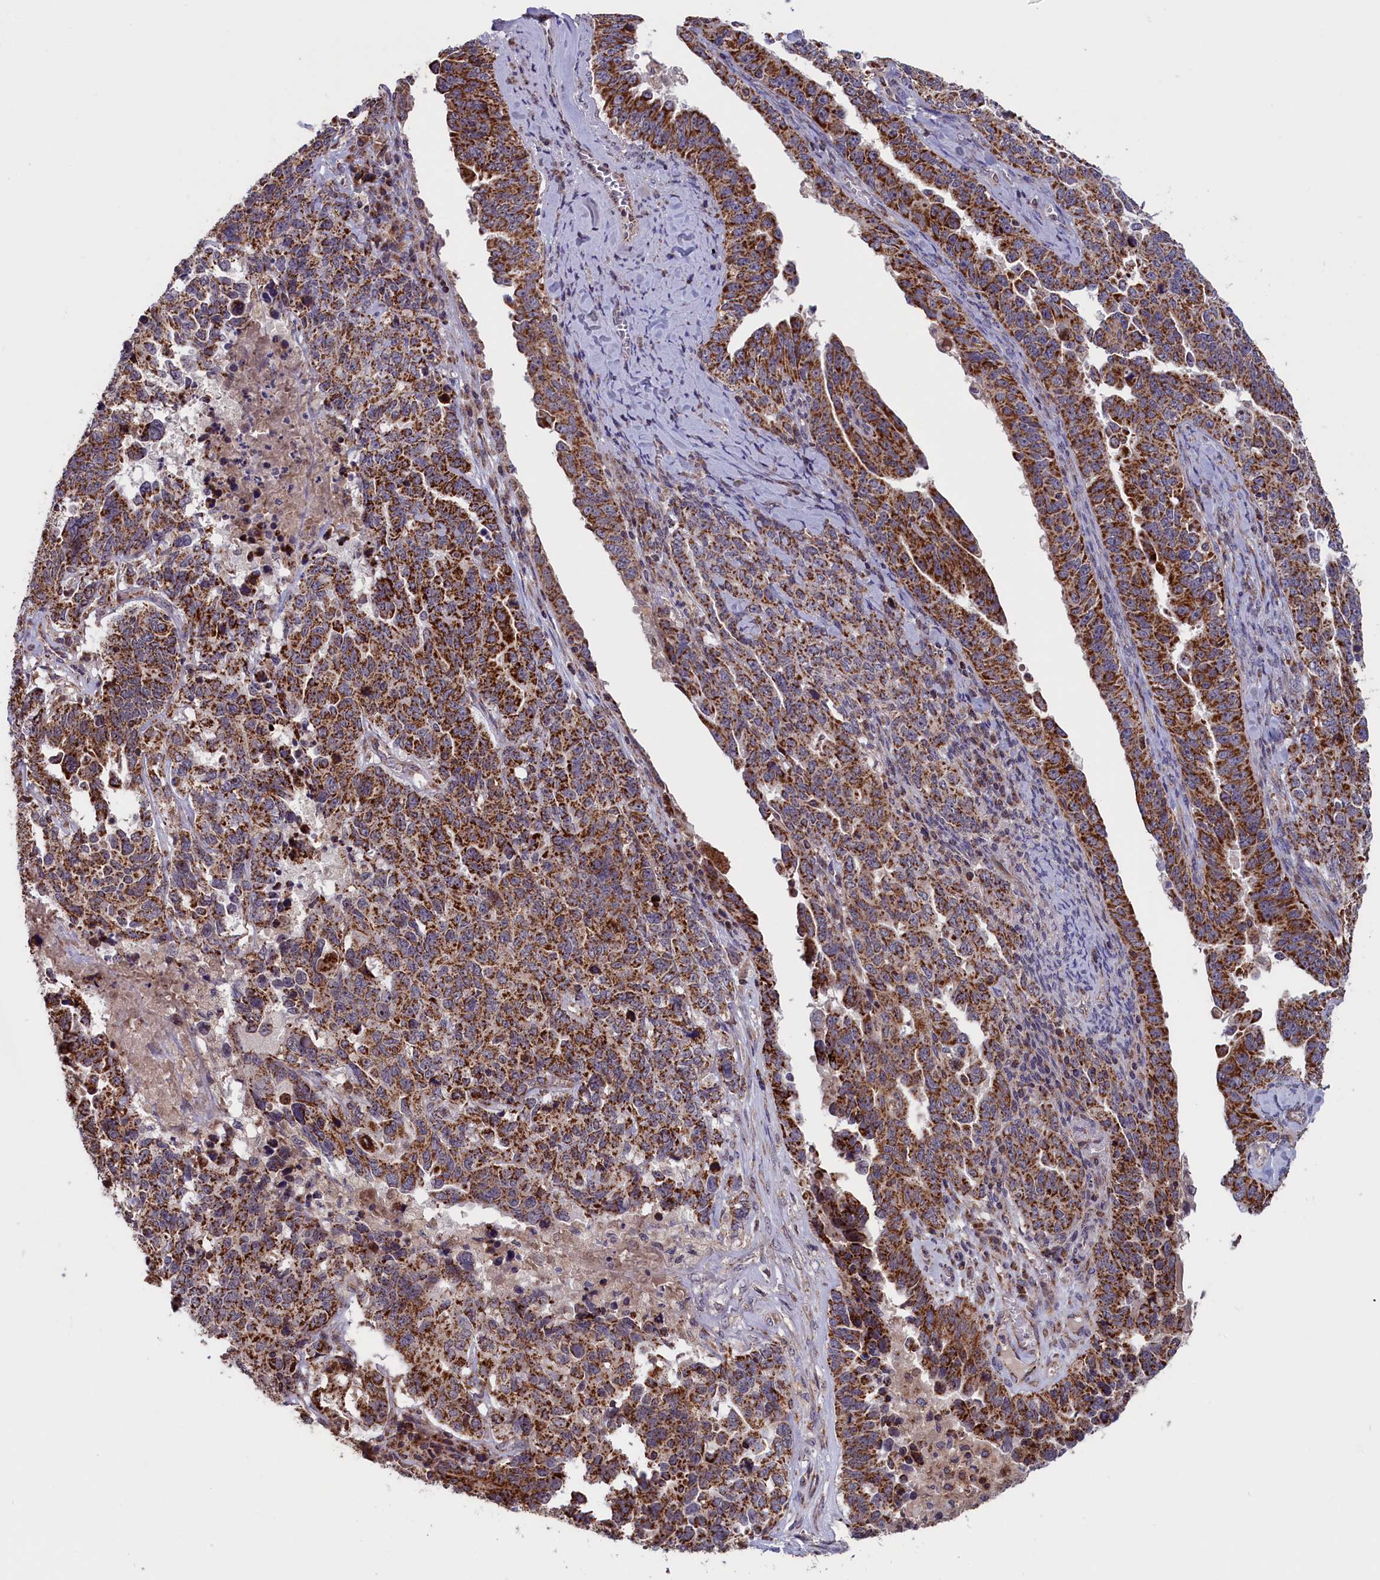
{"staining": {"intensity": "strong", "quantity": "25%-75%", "location": "cytoplasmic/membranous"}, "tissue": "ovarian cancer", "cell_type": "Tumor cells", "image_type": "cancer", "snomed": [{"axis": "morphology", "description": "Carcinoma, endometroid"}, {"axis": "topography", "description": "Ovary"}], "caption": "Protein expression analysis of human ovarian endometroid carcinoma reveals strong cytoplasmic/membranous staining in approximately 25%-75% of tumor cells.", "gene": "TIMM44", "patient": {"sex": "female", "age": 62}}